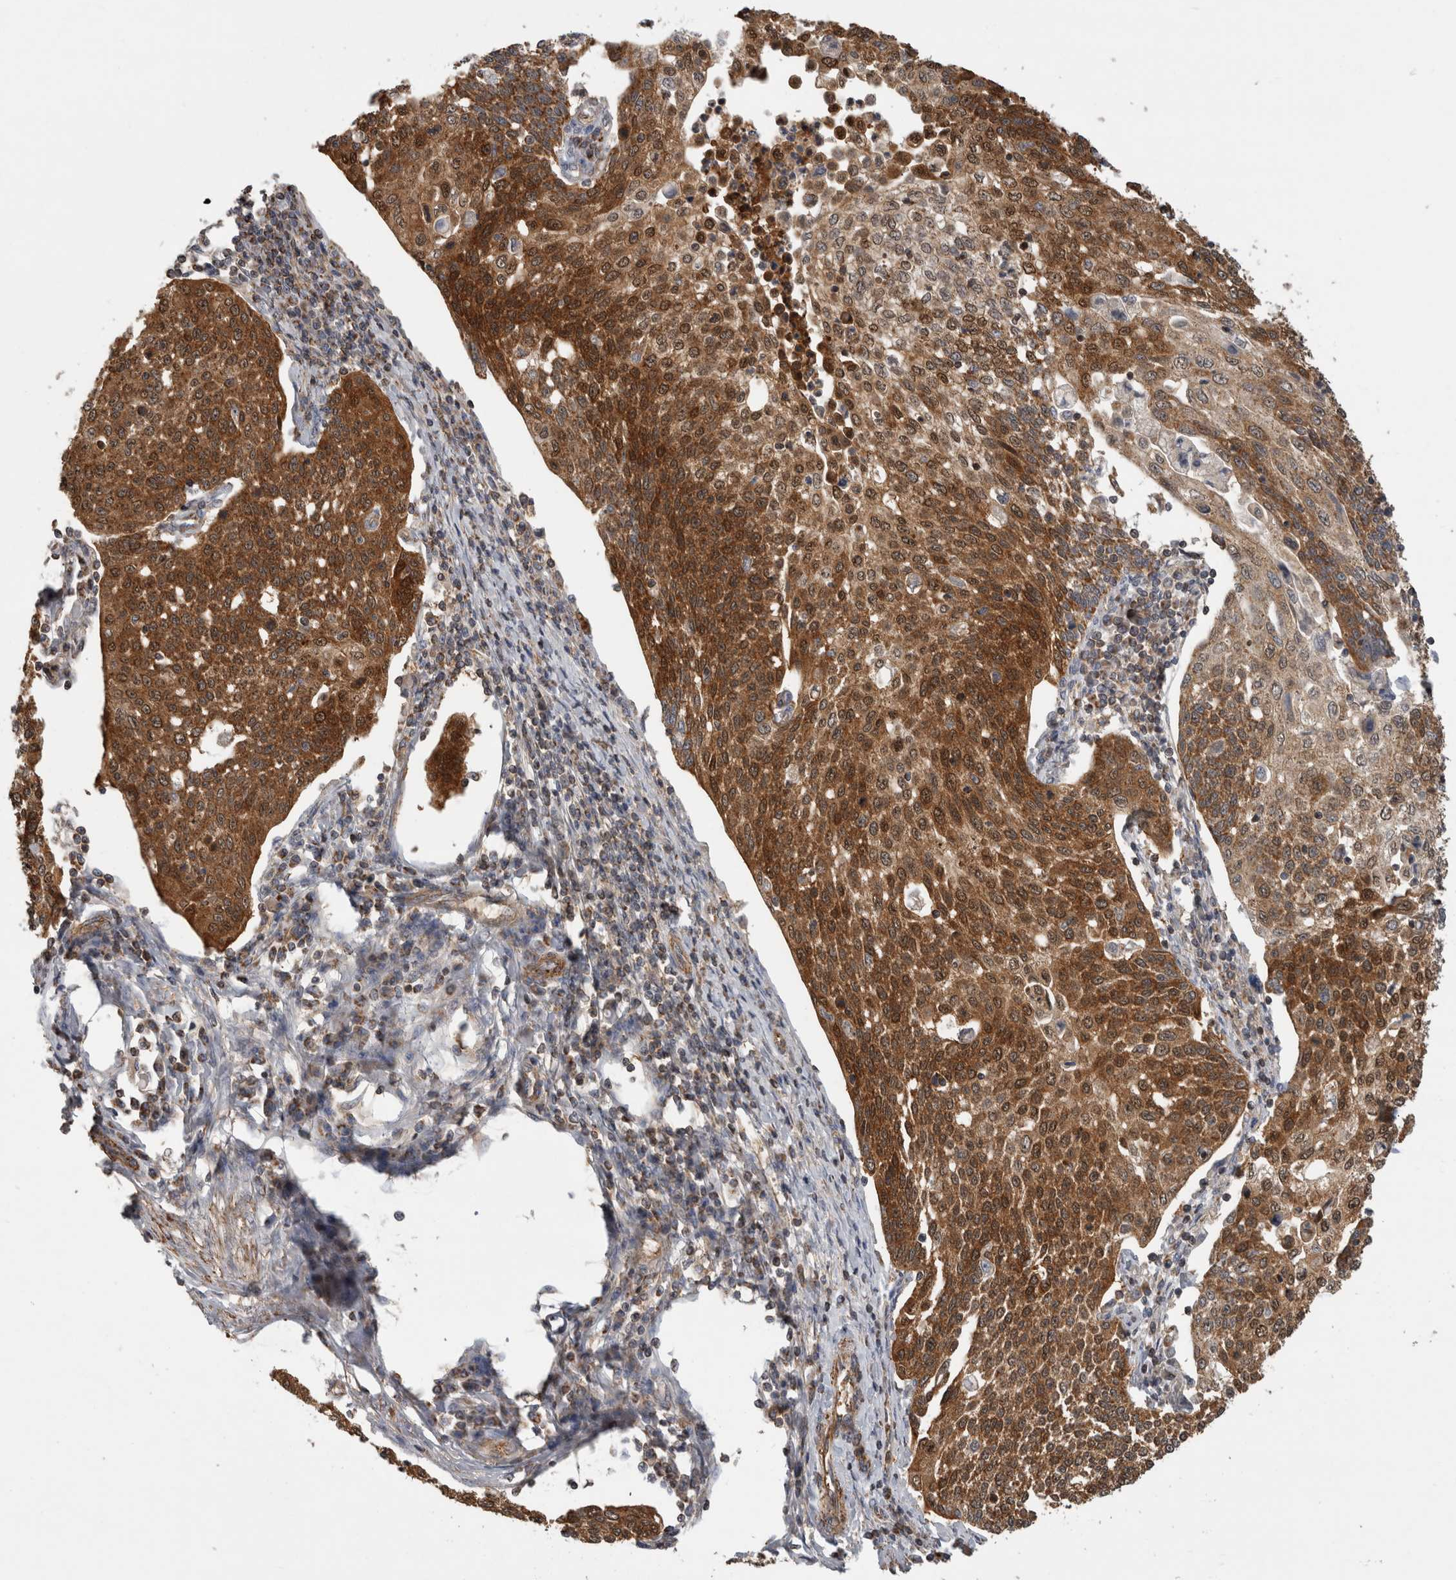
{"staining": {"intensity": "moderate", "quantity": ">75%", "location": "cytoplasmic/membranous"}, "tissue": "cervical cancer", "cell_type": "Tumor cells", "image_type": "cancer", "snomed": [{"axis": "morphology", "description": "Squamous cell carcinoma, NOS"}, {"axis": "topography", "description": "Cervix"}], "caption": "High-power microscopy captured an immunohistochemistry (IHC) photomicrograph of squamous cell carcinoma (cervical), revealing moderate cytoplasmic/membranous positivity in about >75% of tumor cells. (IHC, brightfield microscopy, high magnification).", "gene": "SFXN2", "patient": {"sex": "female", "age": 34}}